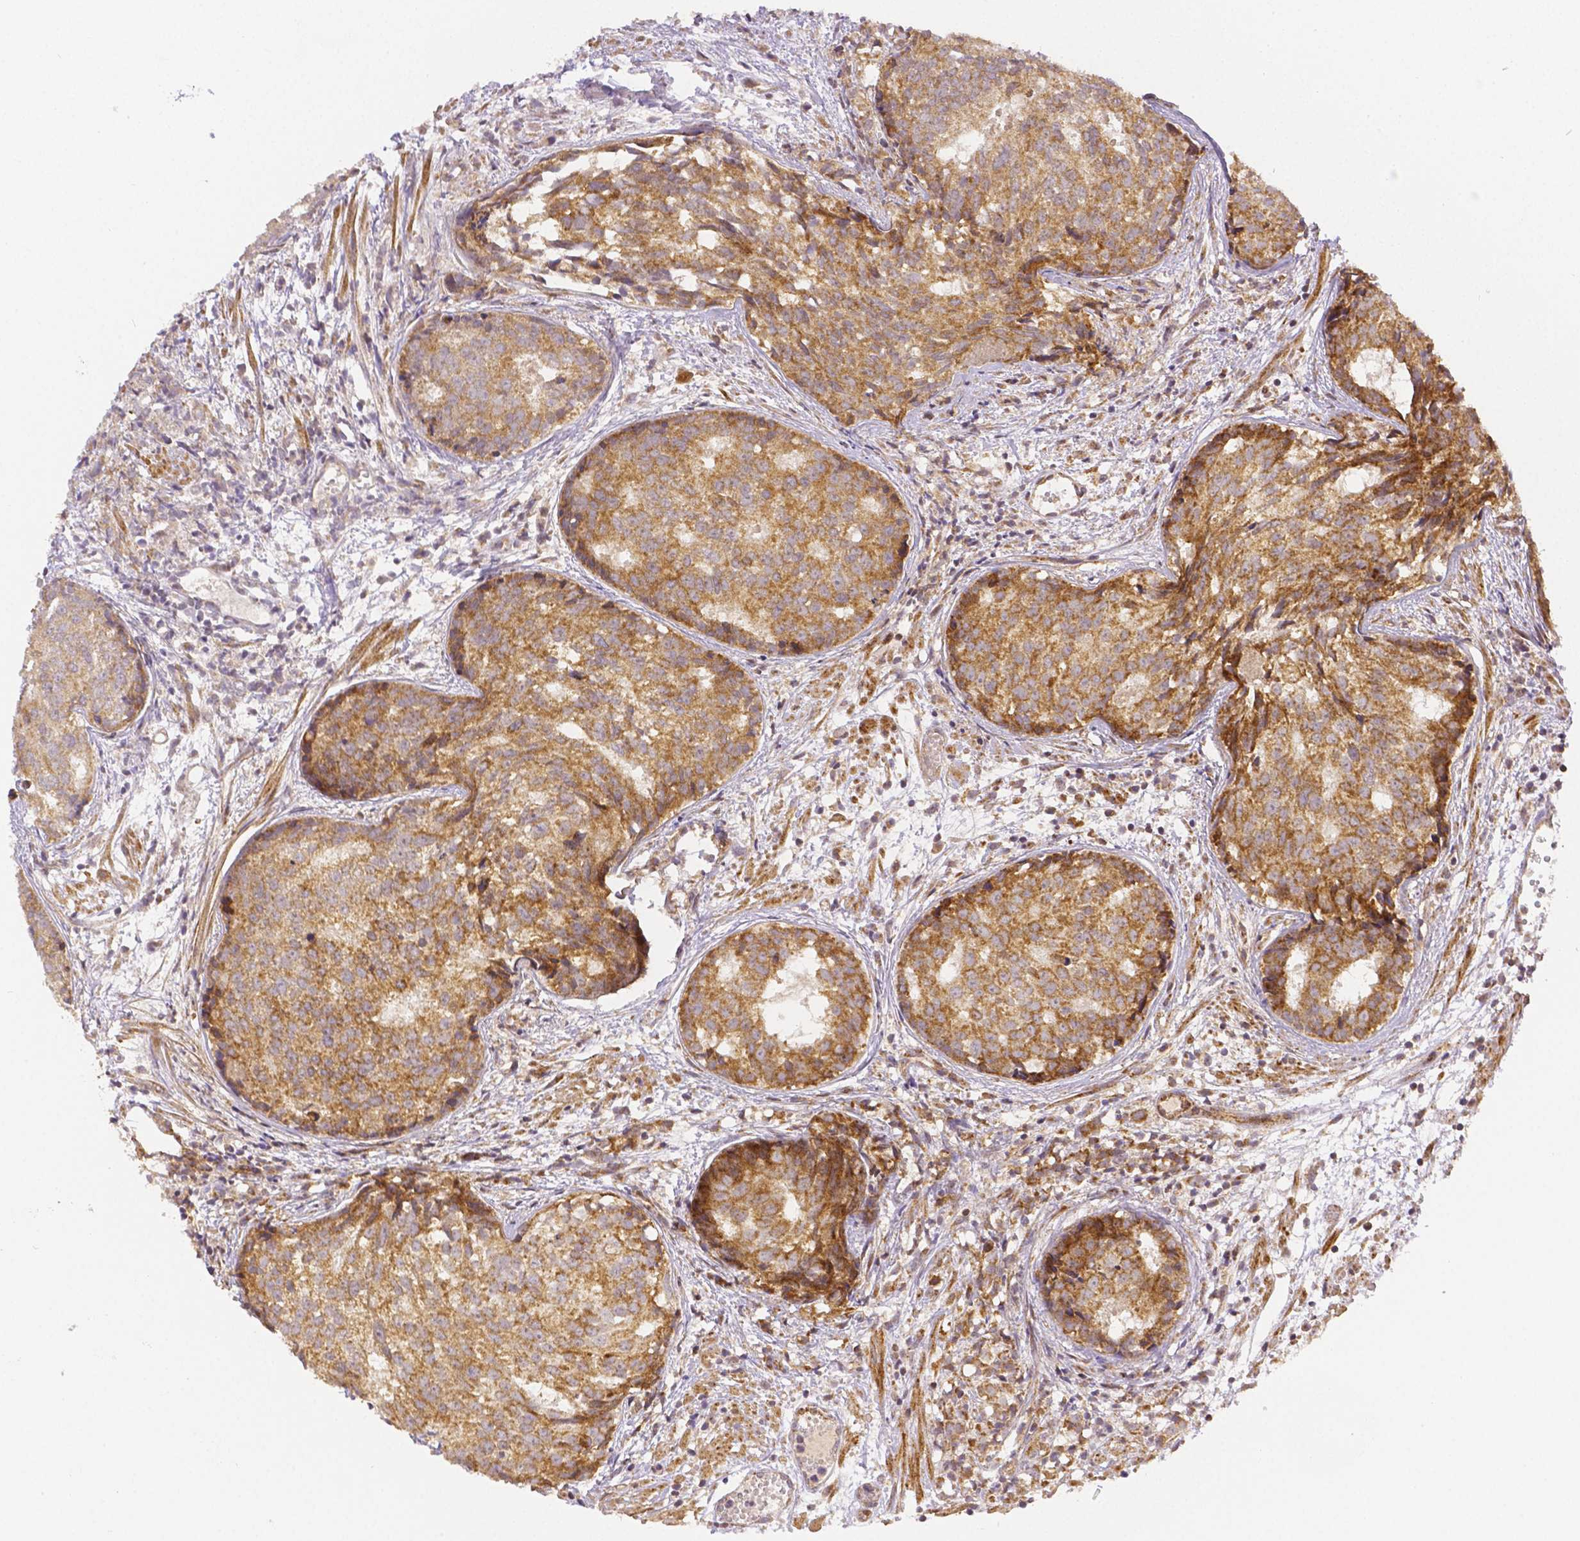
{"staining": {"intensity": "moderate", "quantity": ">75%", "location": "cytoplasmic/membranous"}, "tissue": "prostate cancer", "cell_type": "Tumor cells", "image_type": "cancer", "snomed": [{"axis": "morphology", "description": "Adenocarcinoma, High grade"}, {"axis": "topography", "description": "Prostate"}], "caption": "This histopathology image demonstrates prostate cancer stained with immunohistochemistry to label a protein in brown. The cytoplasmic/membranous of tumor cells show moderate positivity for the protein. Nuclei are counter-stained blue.", "gene": "RHOT1", "patient": {"sex": "male", "age": 58}}